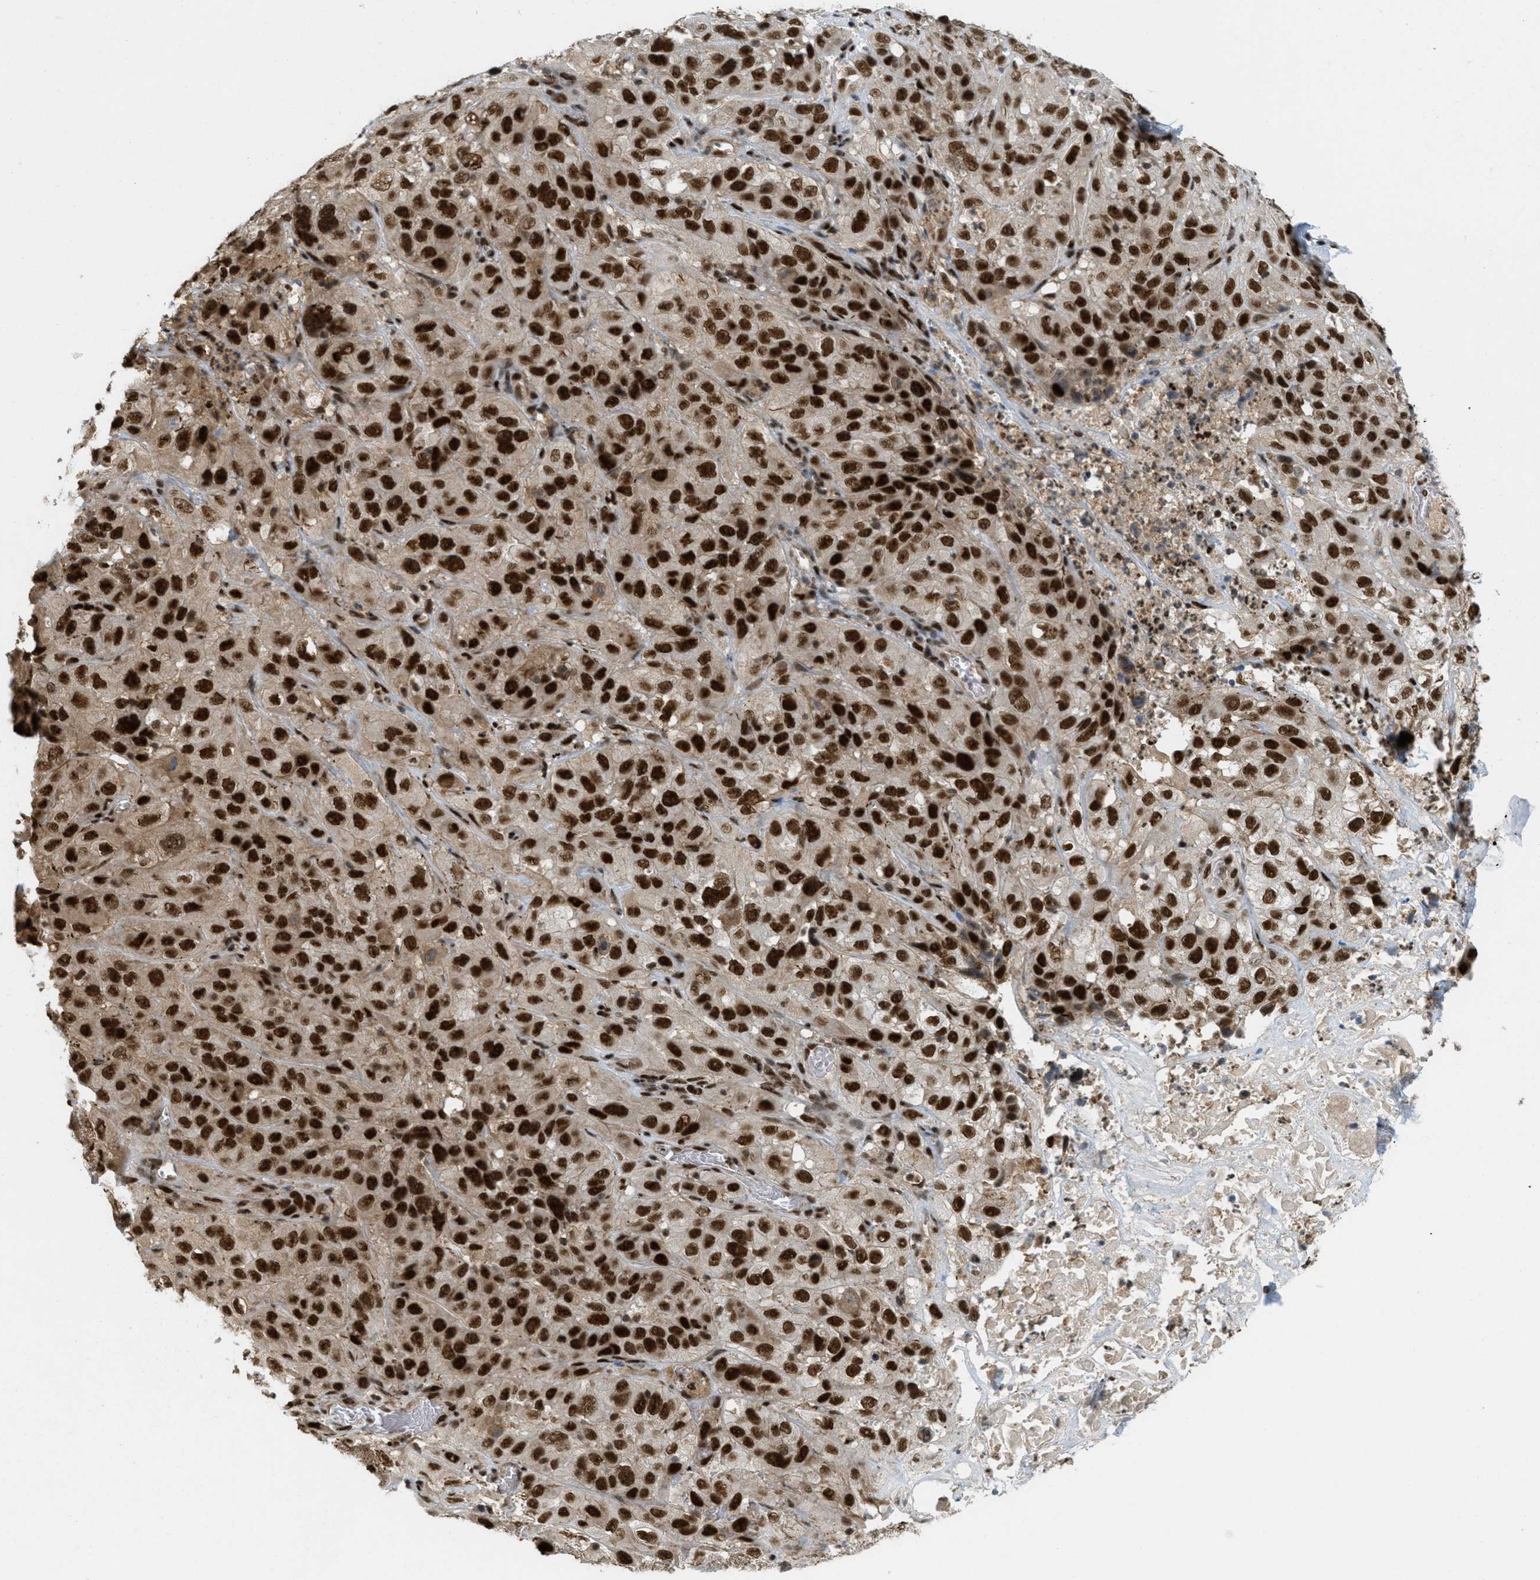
{"staining": {"intensity": "strong", "quantity": ">75%", "location": "cytoplasmic/membranous,nuclear"}, "tissue": "cervical cancer", "cell_type": "Tumor cells", "image_type": "cancer", "snomed": [{"axis": "morphology", "description": "Squamous cell carcinoma, NOS"}, {"axis": "topography", "description": "Cervix"}], "caption": "Immunohistochemistry (DAB (3,3'-diaminobenzidine)) staining of human squamous cell carcinoma (cervical) reveals strong cytoplasmic/membranous and nuclear protein expression in approximately >75% of tumor cells. (IHC, brightfield microscopy, high magnification).", "gene": "TLK1", "patient": {"sex": "female", "age": 32}}